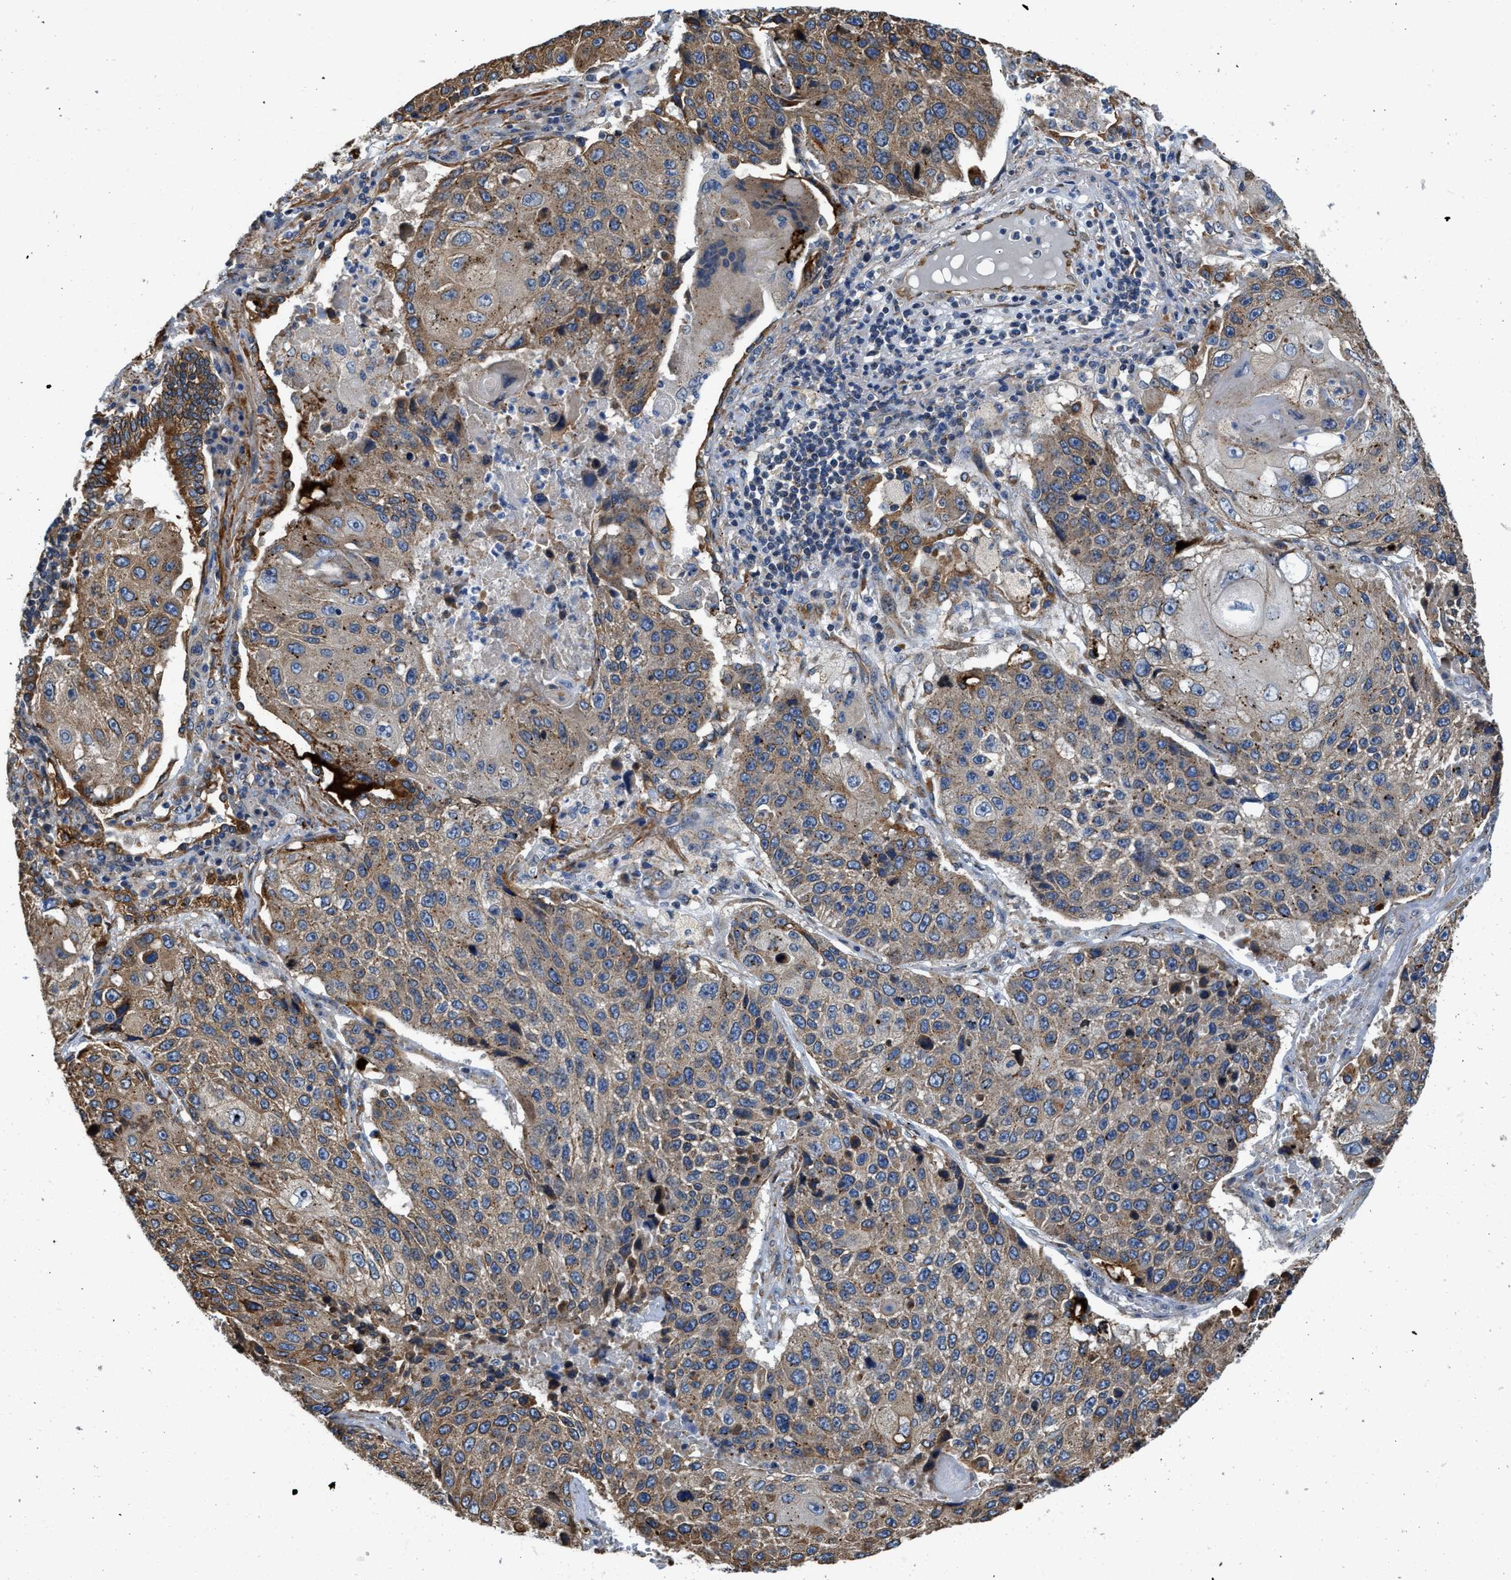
{"staining": {"intensity": "moderate", "quantity": ">75%", "location": "cytoplasmic/membranous"}, "tissue": "lung cancer", "cell_type": "Tumor cells", "image_type": "cancer", "snomed": [{"axis": "morphology", "description": "Squamous cell carcinoma, NOS"}, {"axis": "topography", "description": "Lung"}], "caption": "Immunohistochemistry (IHC) histopathology image of neoplastic tissue: human lung cancer stained using immunohistochemistry displays medium levels of moderate protein expression localized specifically in the cytoplasmic/membranous of tumor cells, appearing as a cytoplasmic/membranous brown color.", "gene": "ARL6IP5", "patient": {"sex": "male", "age": 61}}